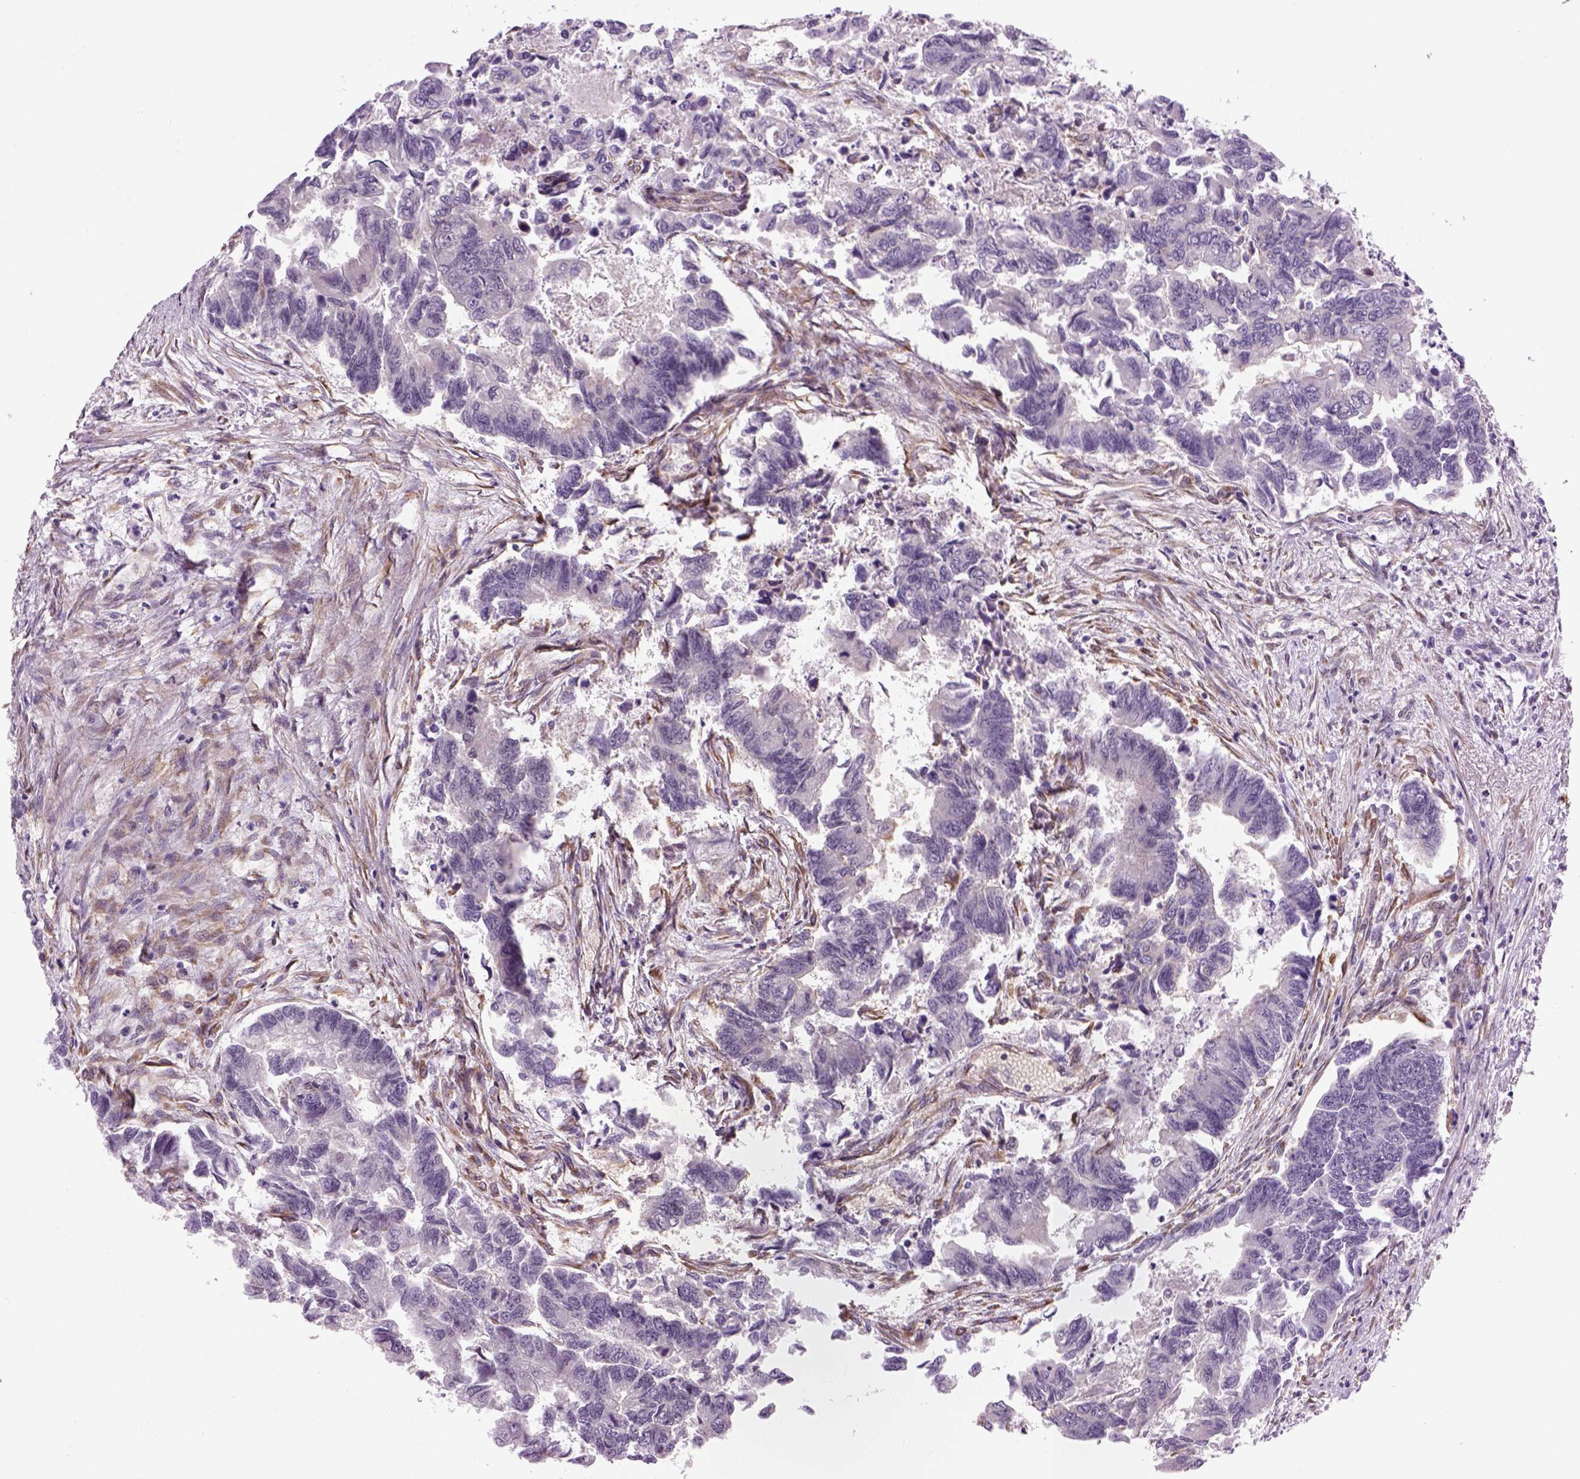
{"staining": {"intensity": "negative", "quantity": "none", "location": "none"}, "tissue": "colorectal cancer", "cell_type": "Tumor cells", "image_type": "cancer", "snomed": [{"axis": "morphology", "description": "Adenocarcinoma, NOS"}, {"axis": "topography", "description": "Colon"}], "caption": "Tumor cells show no significant protein positivity in adenocarcinoma (colorectal).", "gene": "XK", "patient": {"sex": "female", "age": 65}}